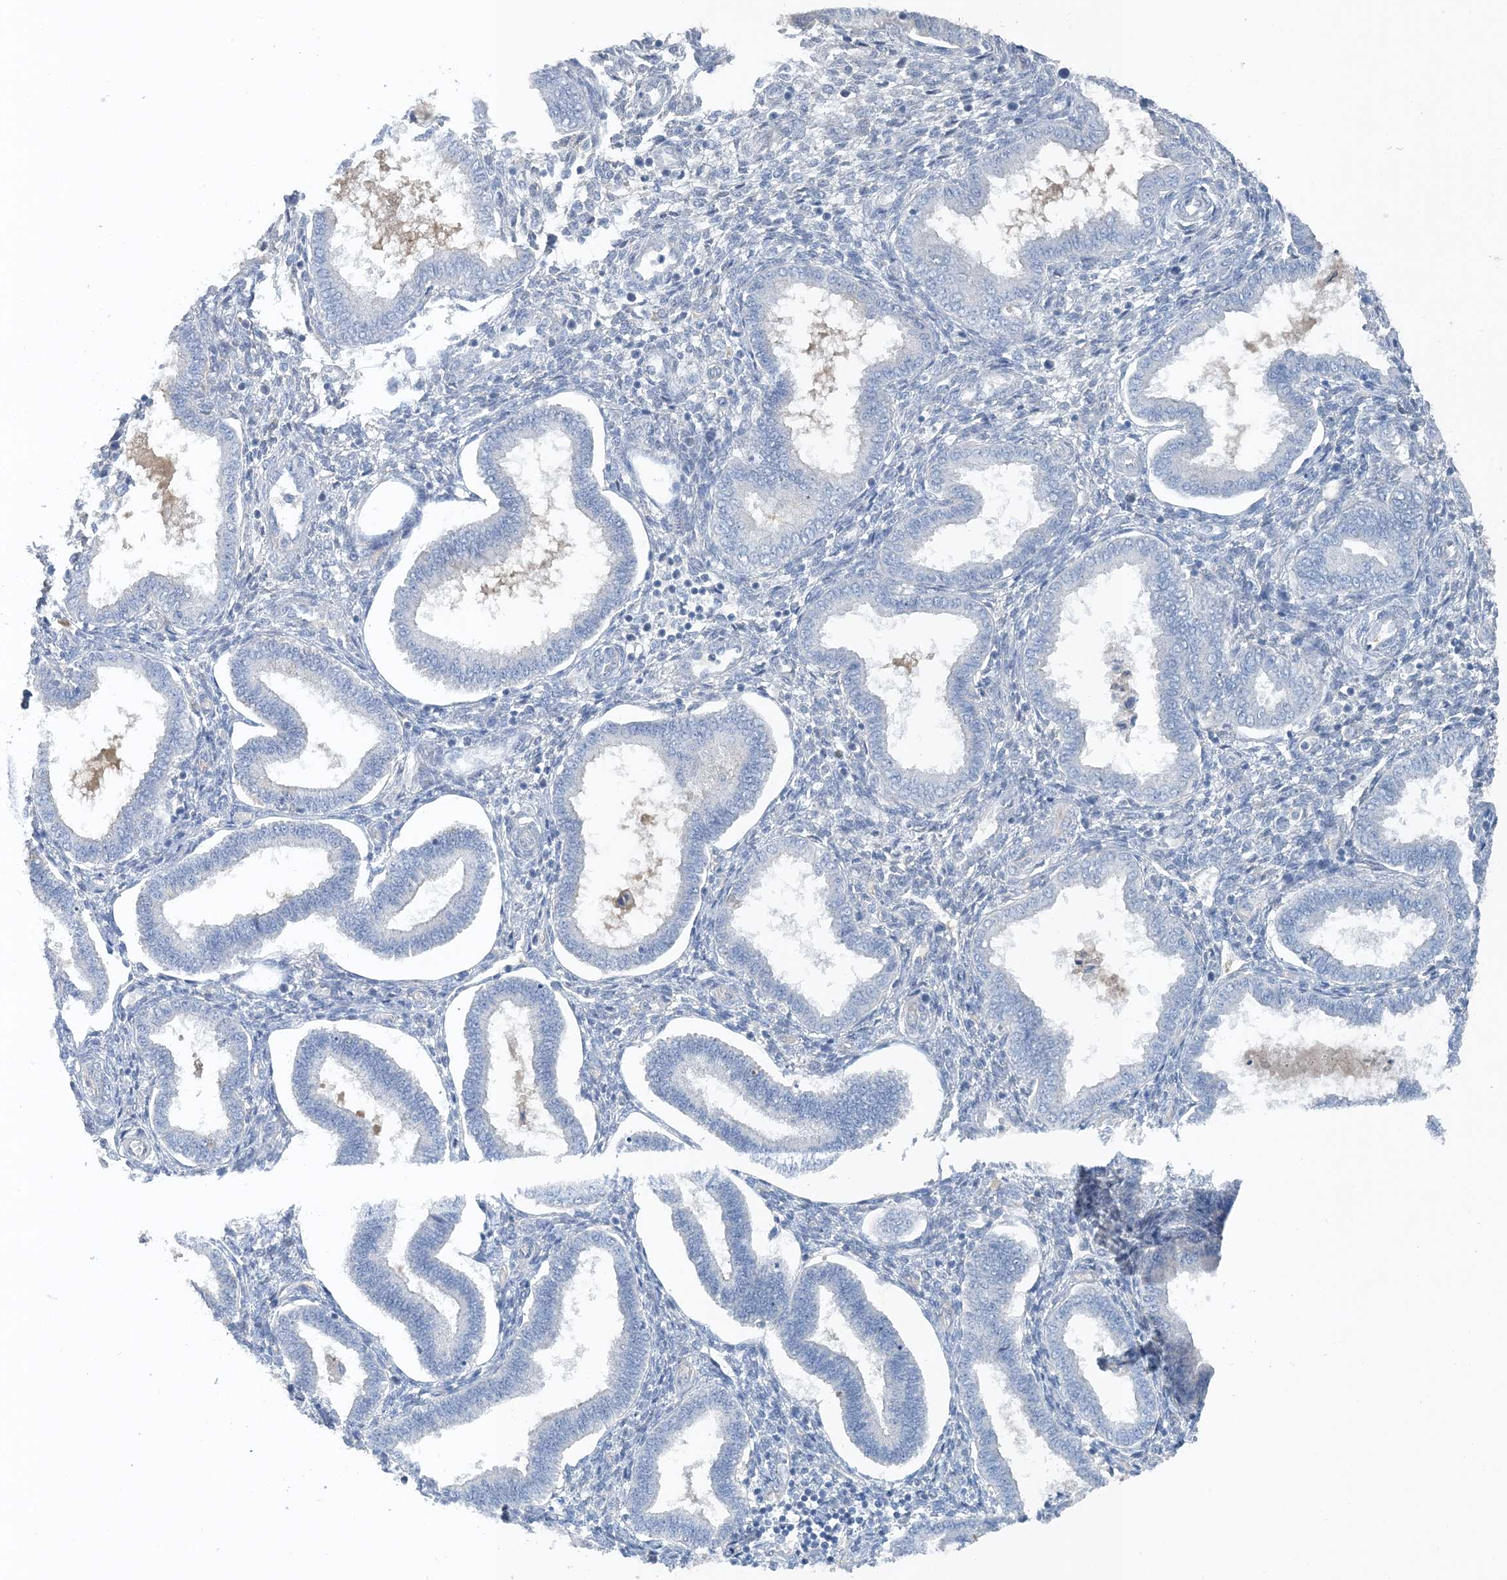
{"staining": {"intensity": "negative", "quantity": "none", "location": "none"}, "tissue": "endometrium", "cell_type": "Cells in endometrial stroma", "image_type": "normal", "snomed": [{"axis": "morphology", "description": "Normal tissue, NOS"}, {"axis": "topography", "description": "Endometrium"}], "caption": "Cells in endometrial stroma show no significant protein positivity in unremarkable endometrium. (DAB immunohistochemistry, high magnification).", "gene": "CTRL", "patient": {"sex": "female", "age": 24}}